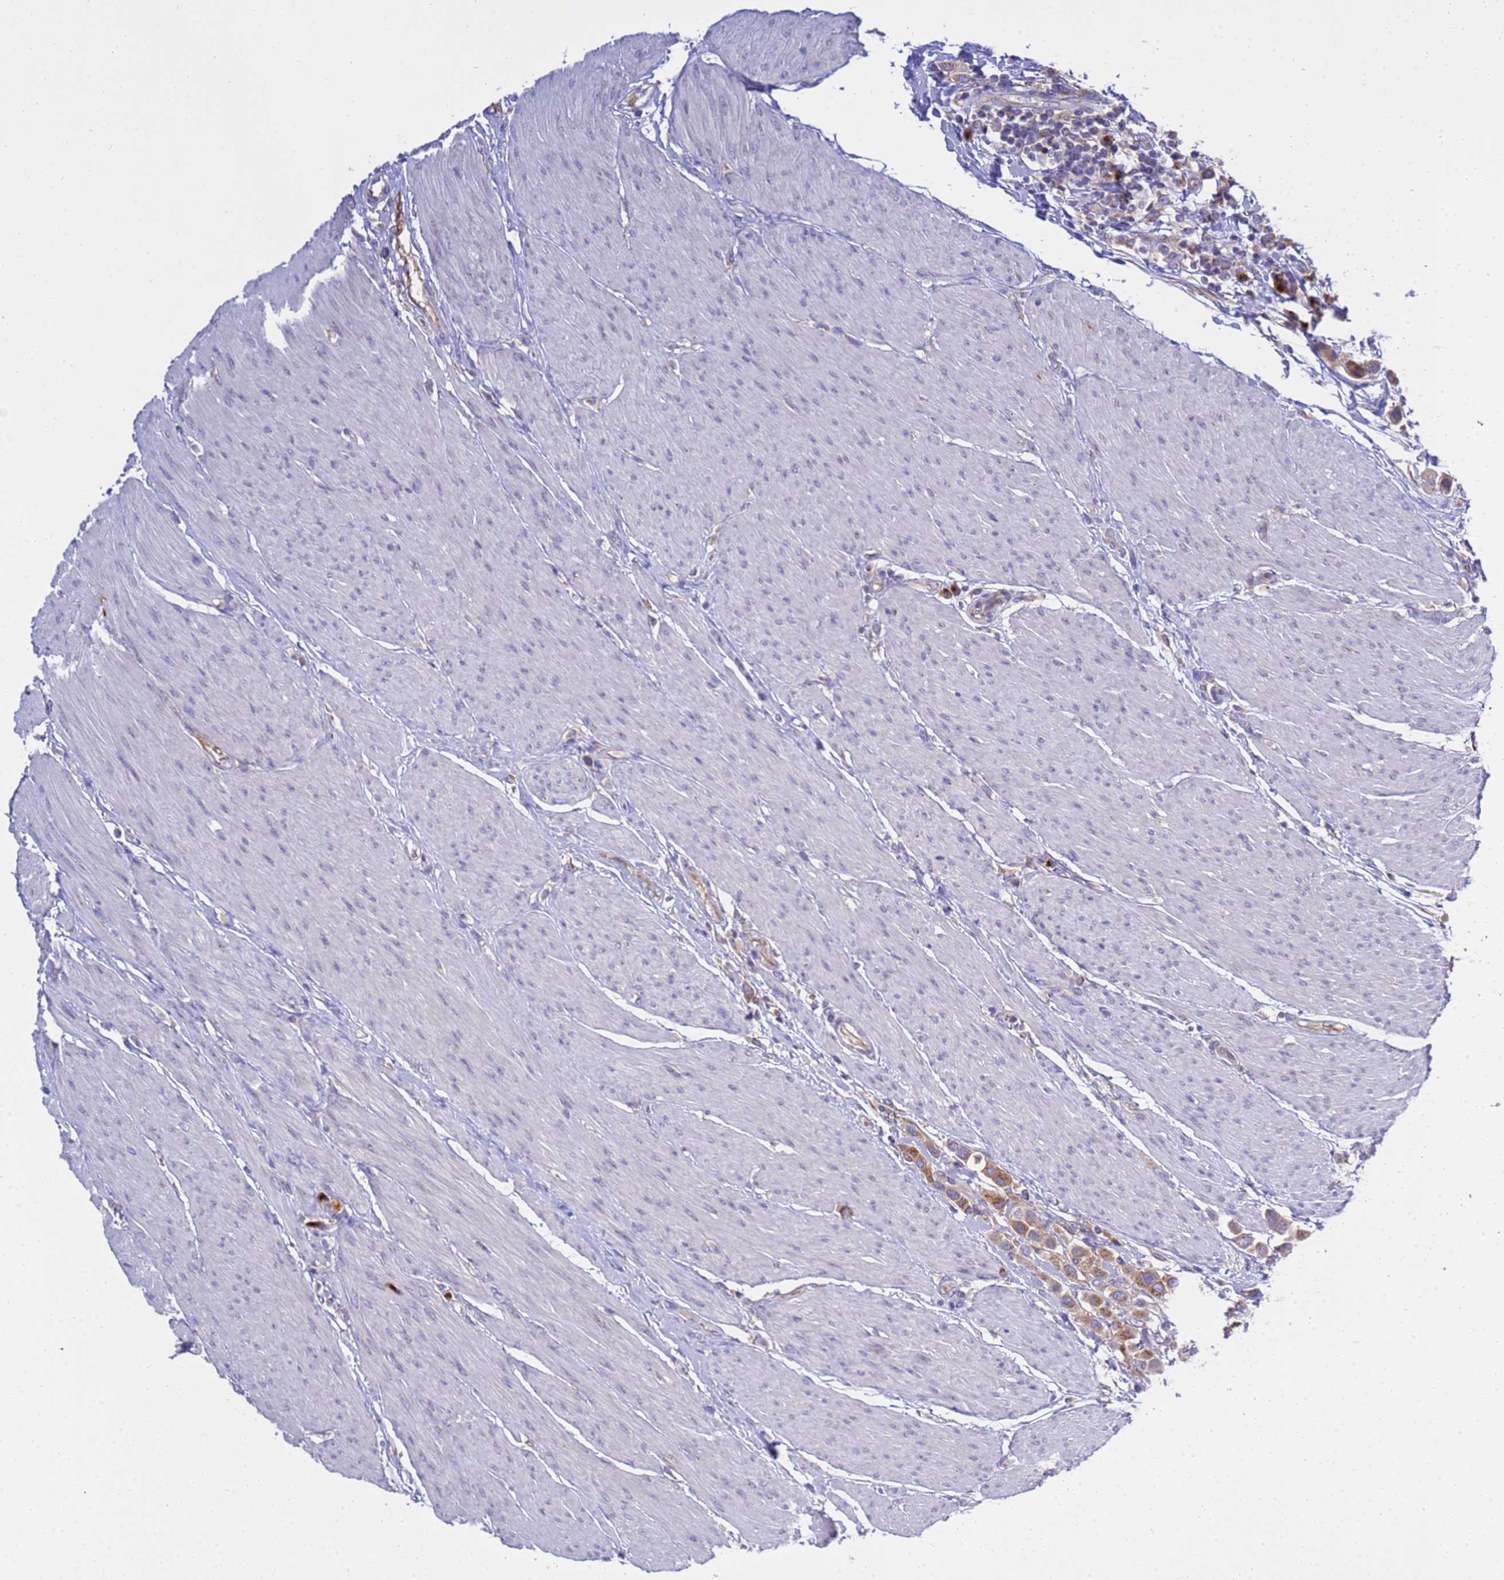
{"staining": {"intensity": "moderate", "quantity": ">75%", "location": "cytoplasmic/membranous"}, "tissue": "urothelial cancer", "cell_type": "Tumor cells", "image_type": "cancer", "snomed": [{"axis": "morphology", "description": "Urothelial carcinoma, High grade"}, {"axis": "topography", "description": "Urinary bladder"}], "caption": "Human urothelial cancer stained with a protein marker exhibits moderate staining in tumor cells.", "gene": "ANAPC1", "patient": {"sex": "male", "age": 50}}